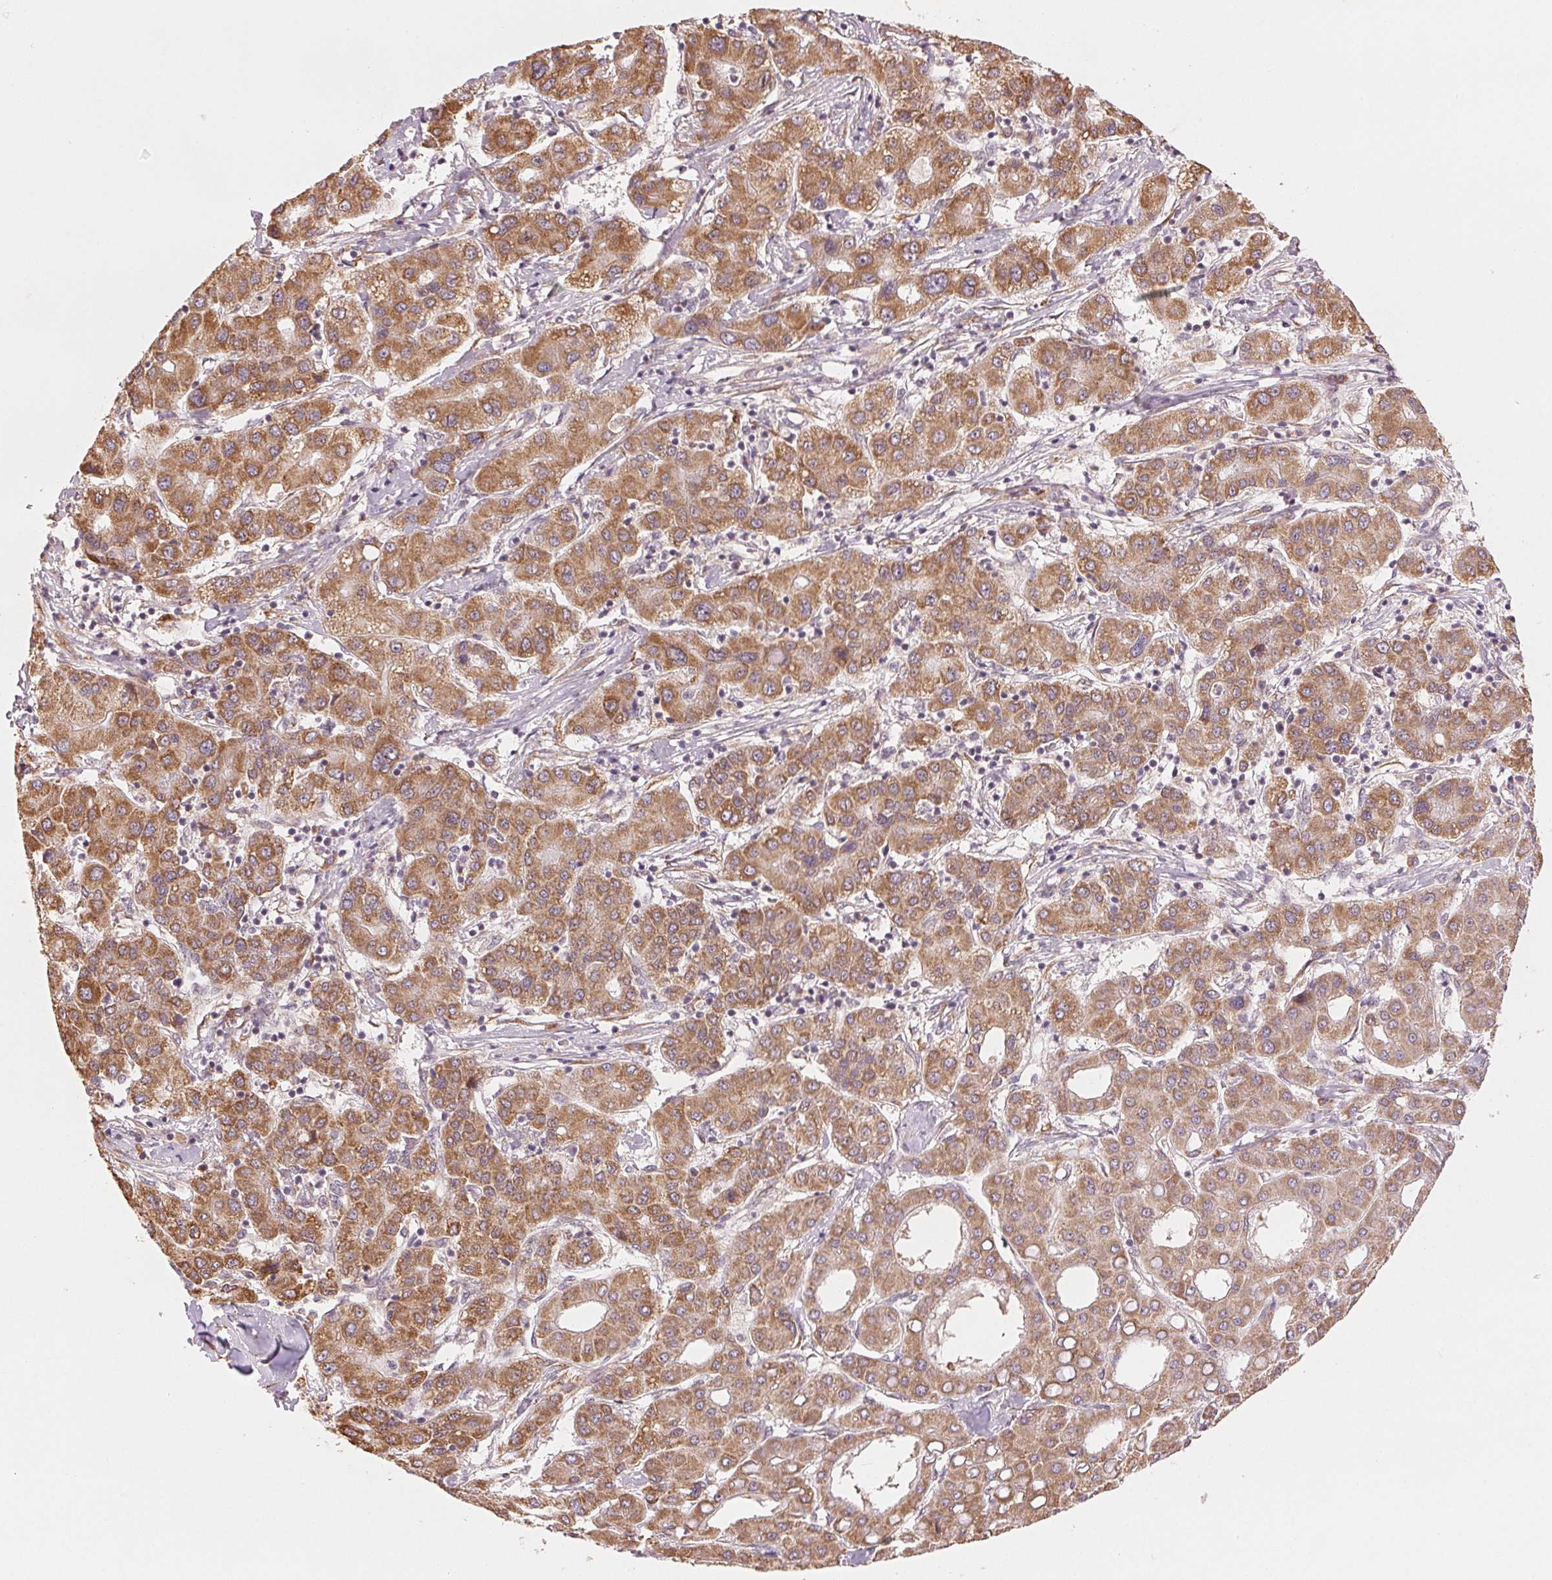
{"staining": {"intensity": "moderate", "quantity": ">75%", "location": "cytoplasmic/membranous"}, "tissue": "liver cancer", "cell_type": "Tumor cells", "image_type": "cancer", "snomed": [{"axis": "morphology", "description": "Carcinoma, Hepatocellular, NOS"}, {"axis": "topography", "description": "Liver"}], "caption": "A high-resolution photomicrograph shows immunohistochemistry staining of liver hepatocellular carcinoma, which exhibits moderate cytoplasmic/membranous positivity in approximately >75% of tumor cells. The staining was performed using DAB to visualize the protein expression in brown, while the nuclei were stained in blue with hematoxylin (Magnification: 20x).", "gene": "SLC20A1", "patient": {"sex": "male", "age": 65}}